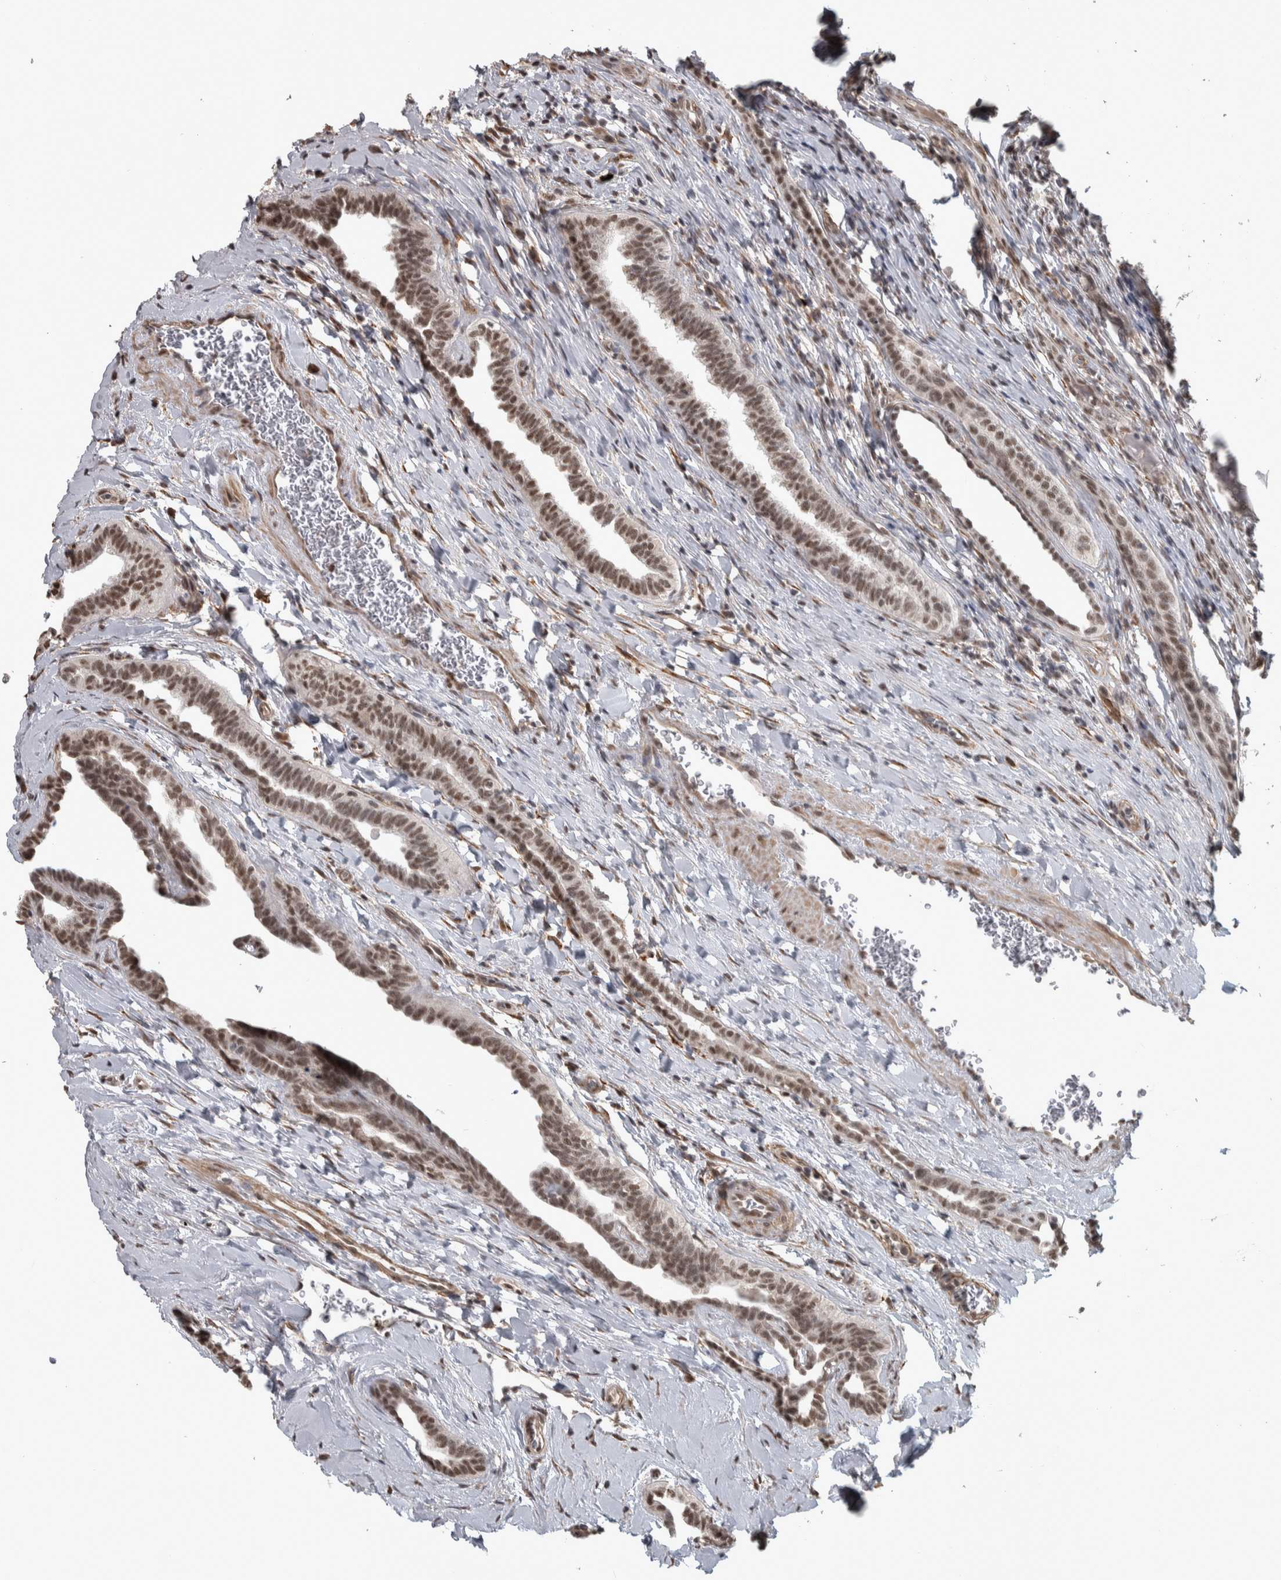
{"staining": {"intensity": "moderate", "quantity": ">75%", "location": "nuclear"}, "tissue": "testis cancer", "cell_type": "Tumor cells", "image_type": "cancer", "snomed": [{"axis": "morphology", "description": "Normal tissue, NOS"}, {"axis": "morphology", "description": "Seminoma, NOS"}, {"axis": "topography", "description": "Testis"}], "caption": "Moderate nuclear staining for a protein is appreciated in approximately >75% of tumor cells of testis cancer (seminoma) using immunohistochemistry (IHC).", "gene": "DDX42", "patient": {"sex": "male", "age": 43}}